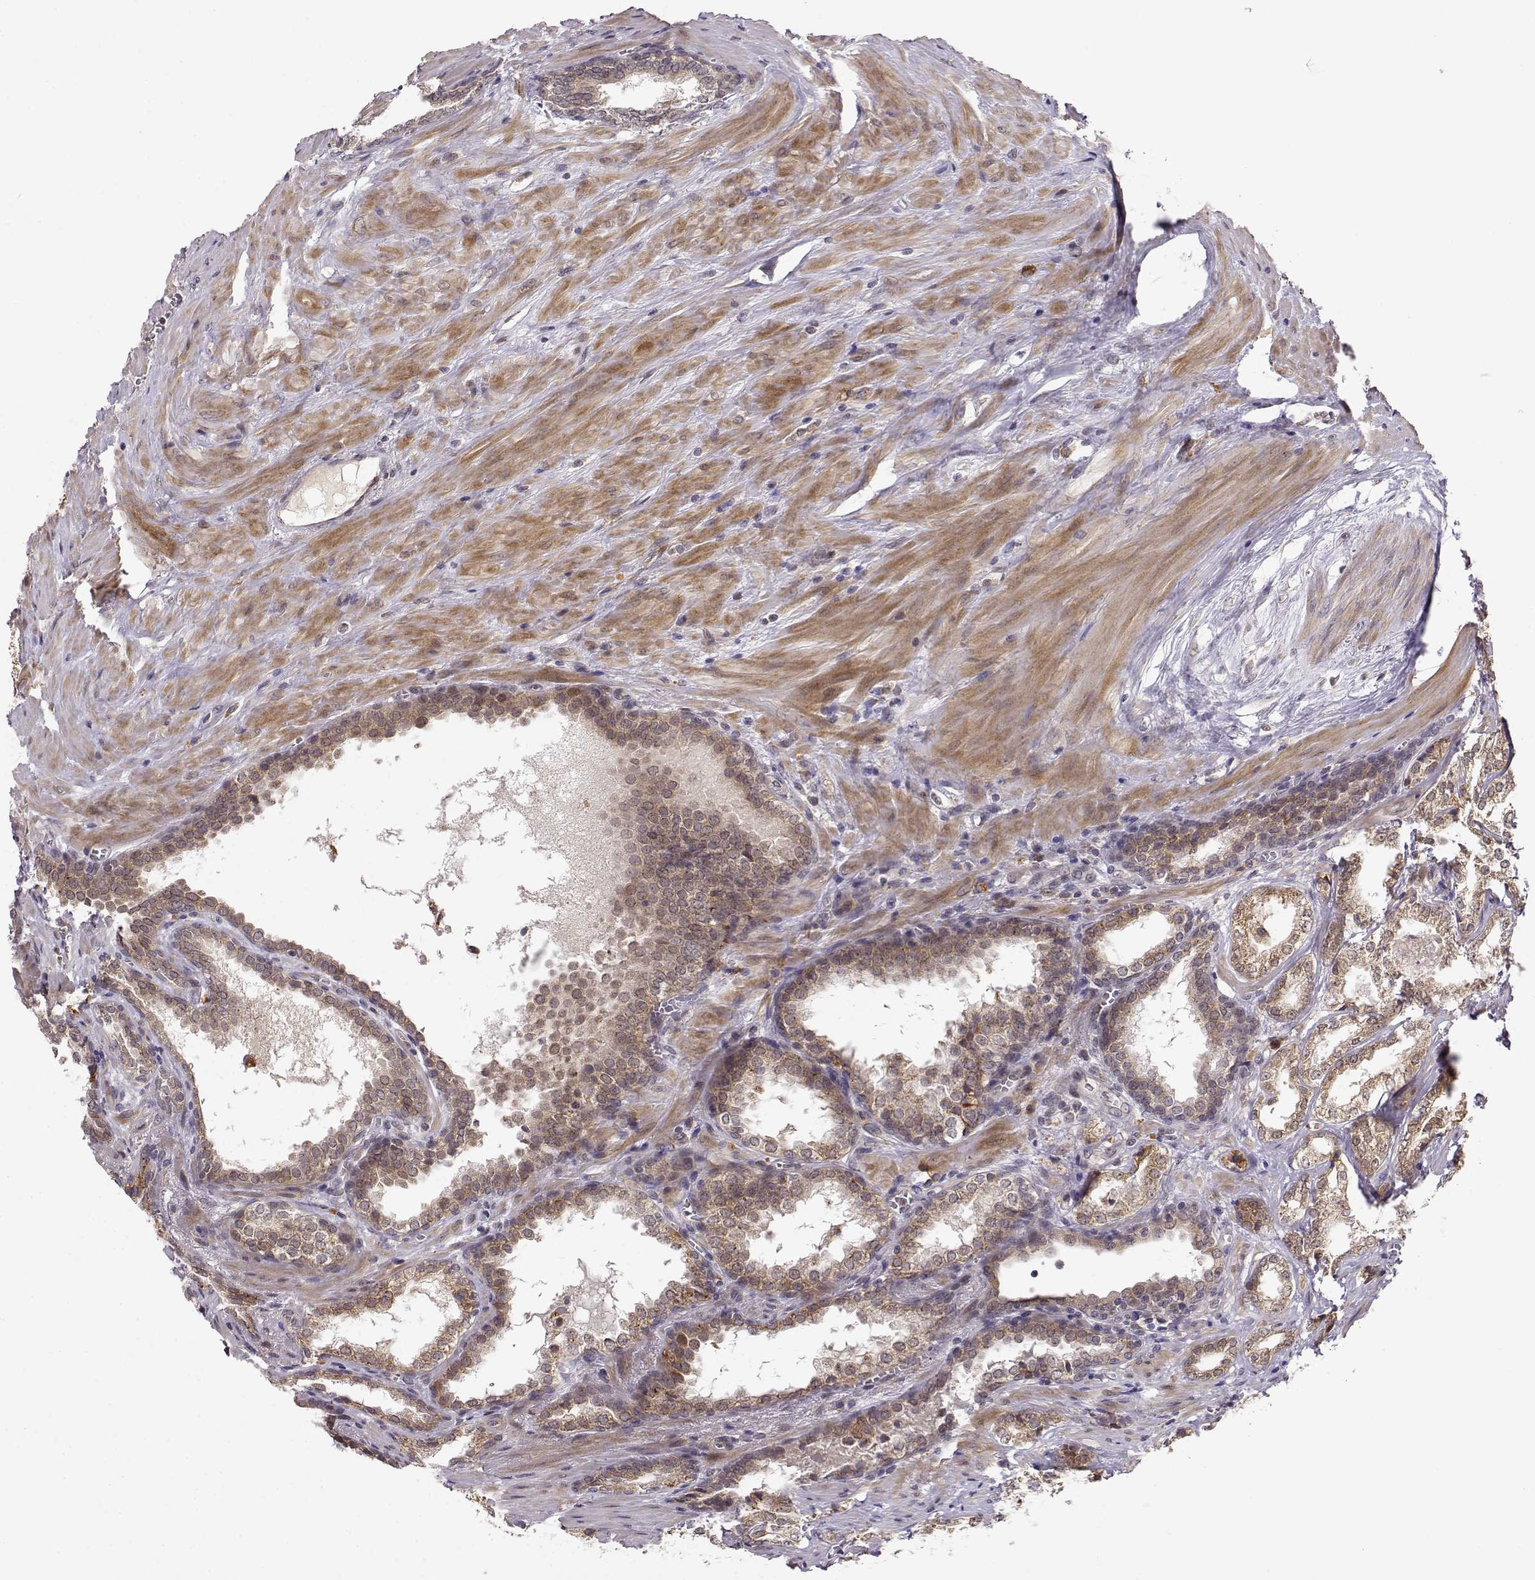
{"staining": {"intensity": "moderate", "quantity": ">75%", "location": "cytoplasmic/membranous"}, "tissue": "prostate cancer", "cell_type": "Tumor cells", "image_type": "cancer", "snomed": [{"axis": "morphology", "description": "Adenocarcinoma, NOS"}, {"axis": "topography", "description": "Prostate and seminal vesicle, NOS"}], "caption": "A brown stain highlights moderate cytoplasmic/membranous staining of a protein in prostate cancer tumor cells.", "gene": "ERGIC2", "patient": {"sex": "male", "age": 63}}